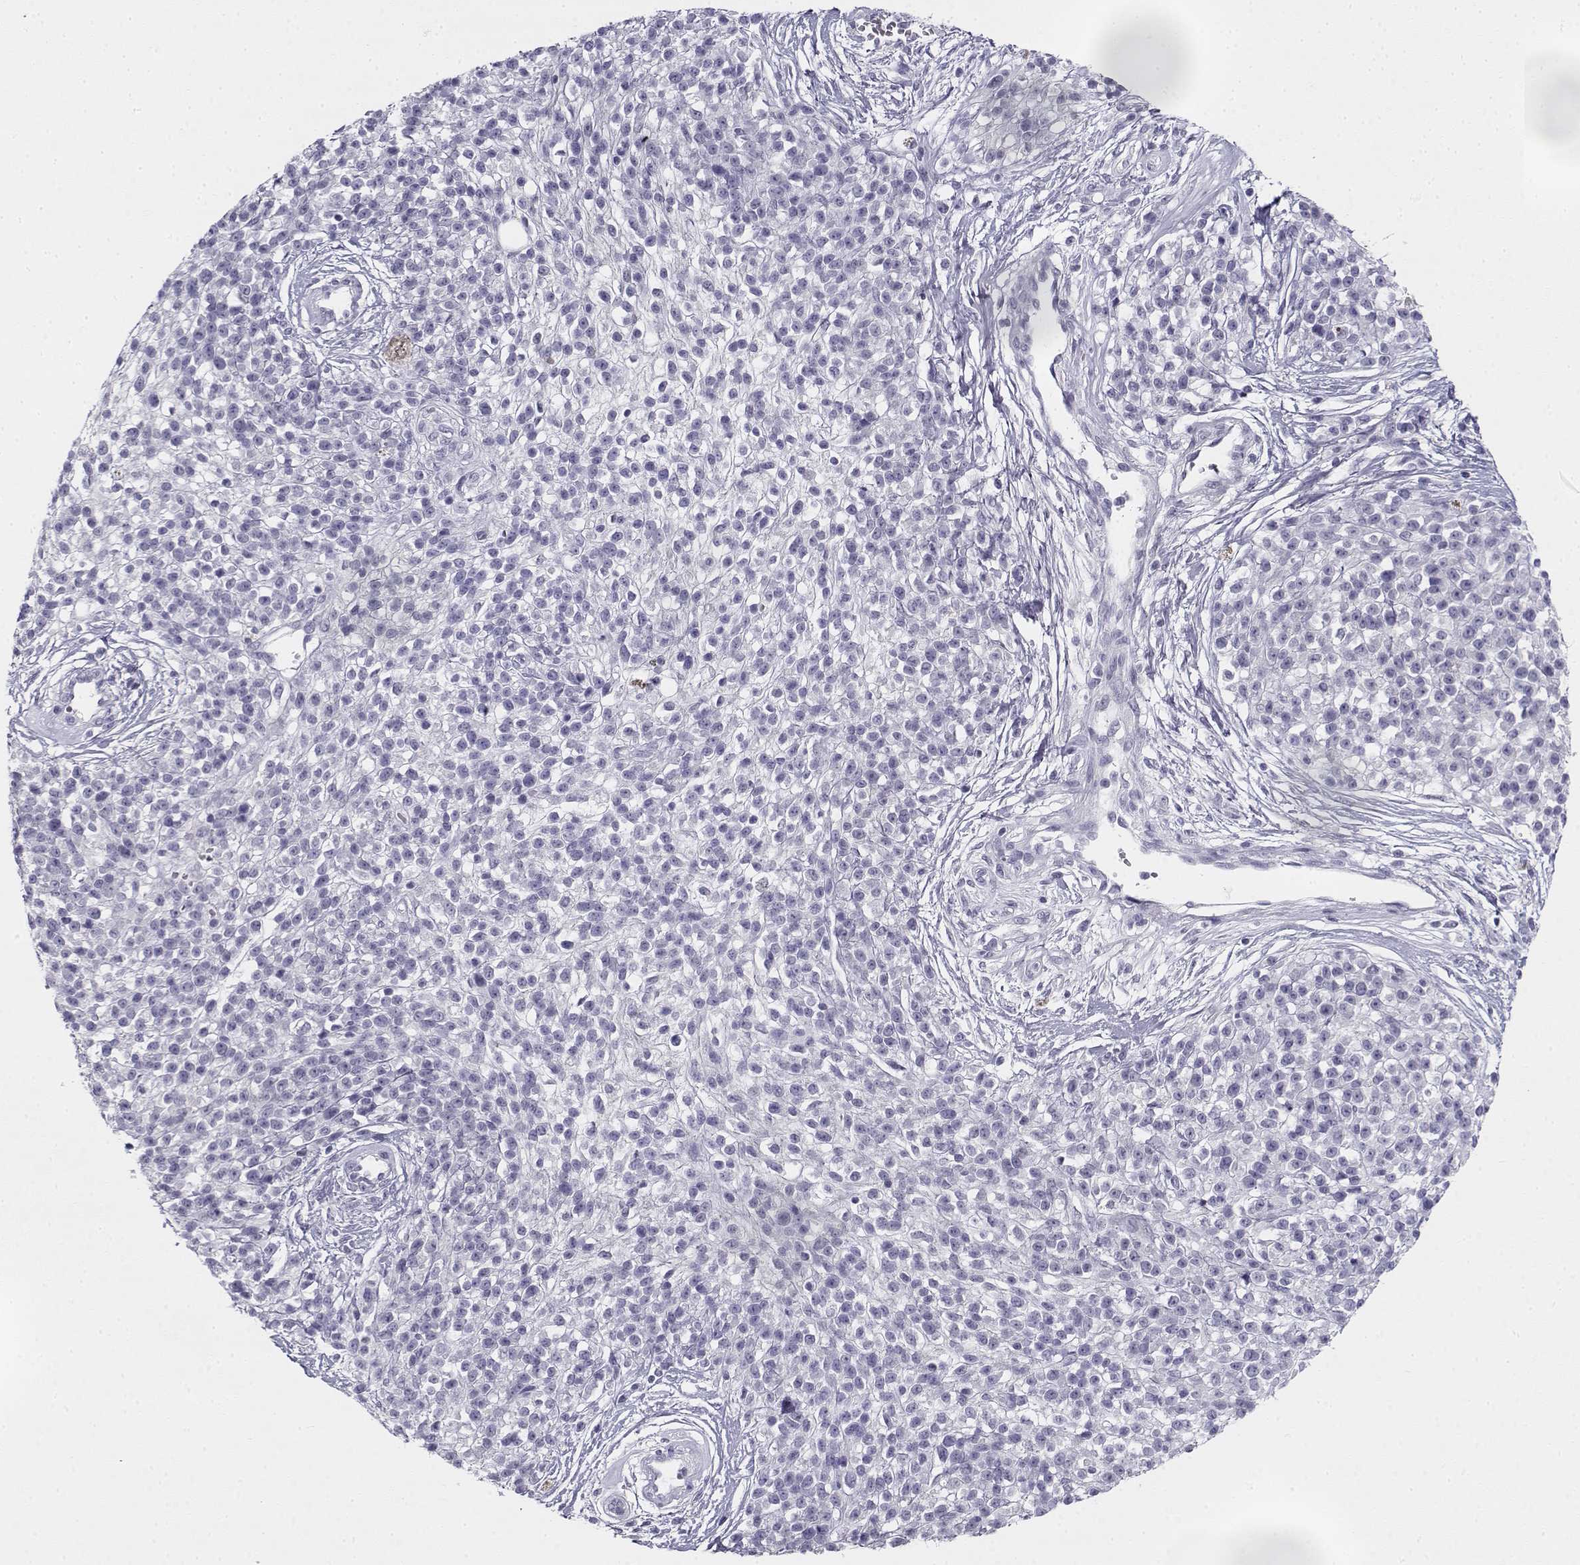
{"staining": {"intensity": "negative", "quantity": "none", "location": "none"}, "tissue": "melanoma", "cell_type": "Tumor cells", "image_type": "cancer", "snomed": [{"axis": "morphology", "description": "Malignant melanoma, NOS"}, {"axis": "topography", "description": "Skin"}, {"axis": "topography", "description": "Skin of trunk"}], "caption": "Immunohistochemistry micrograph of neoplastic tissue: human malignant melanoma stained with DAB (3,3'-diaminobenzidine) shows no significant protein expression in tumor cells.", "gene": "CREB3L3", "patient": {"sex": "male", "age": 74}}